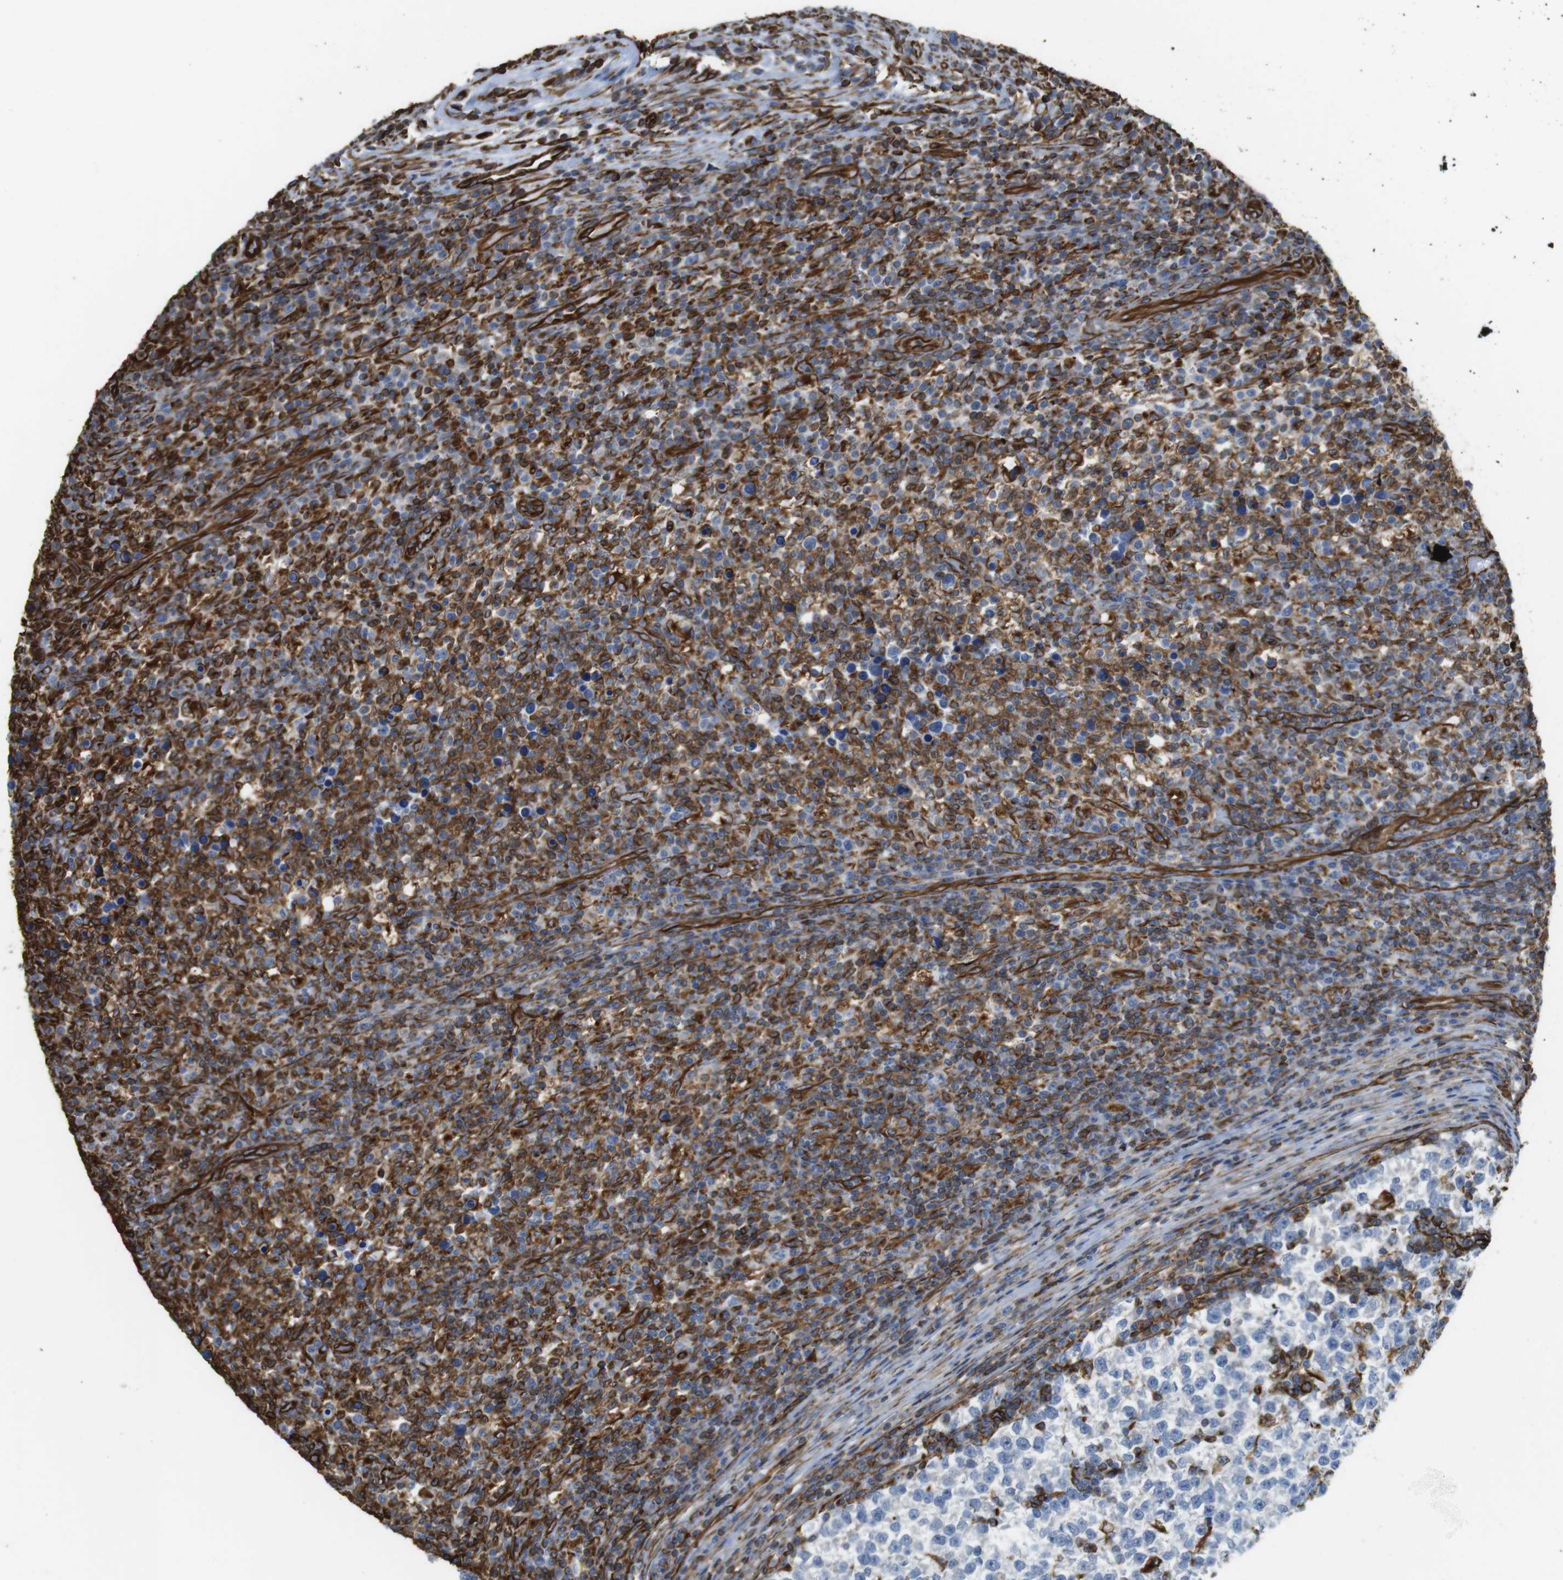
{"staining": {"intensity": "negative", "quantity": "none", "location": "none"}, "tissue": "testis cancer", "cell_type": "Tumor cells", "image_type": "cancer", "snomed": [{"axis": "morphology", "description": "Normal tissue, NOS"}, {"axis": "morphology", "description": "Seminoma, NOS"}, {"axis": "topography", "description": "Testis"}], "caption": "This photomicrograph is of testis cancer (seminoma) stained with immunohistochemistry to label a protein in brown with the nuclei are counter-stained blue. There is no staining in tumor cells.", "gene": "RALGPS1", "patient": {"sex": "male", "age": 43}}